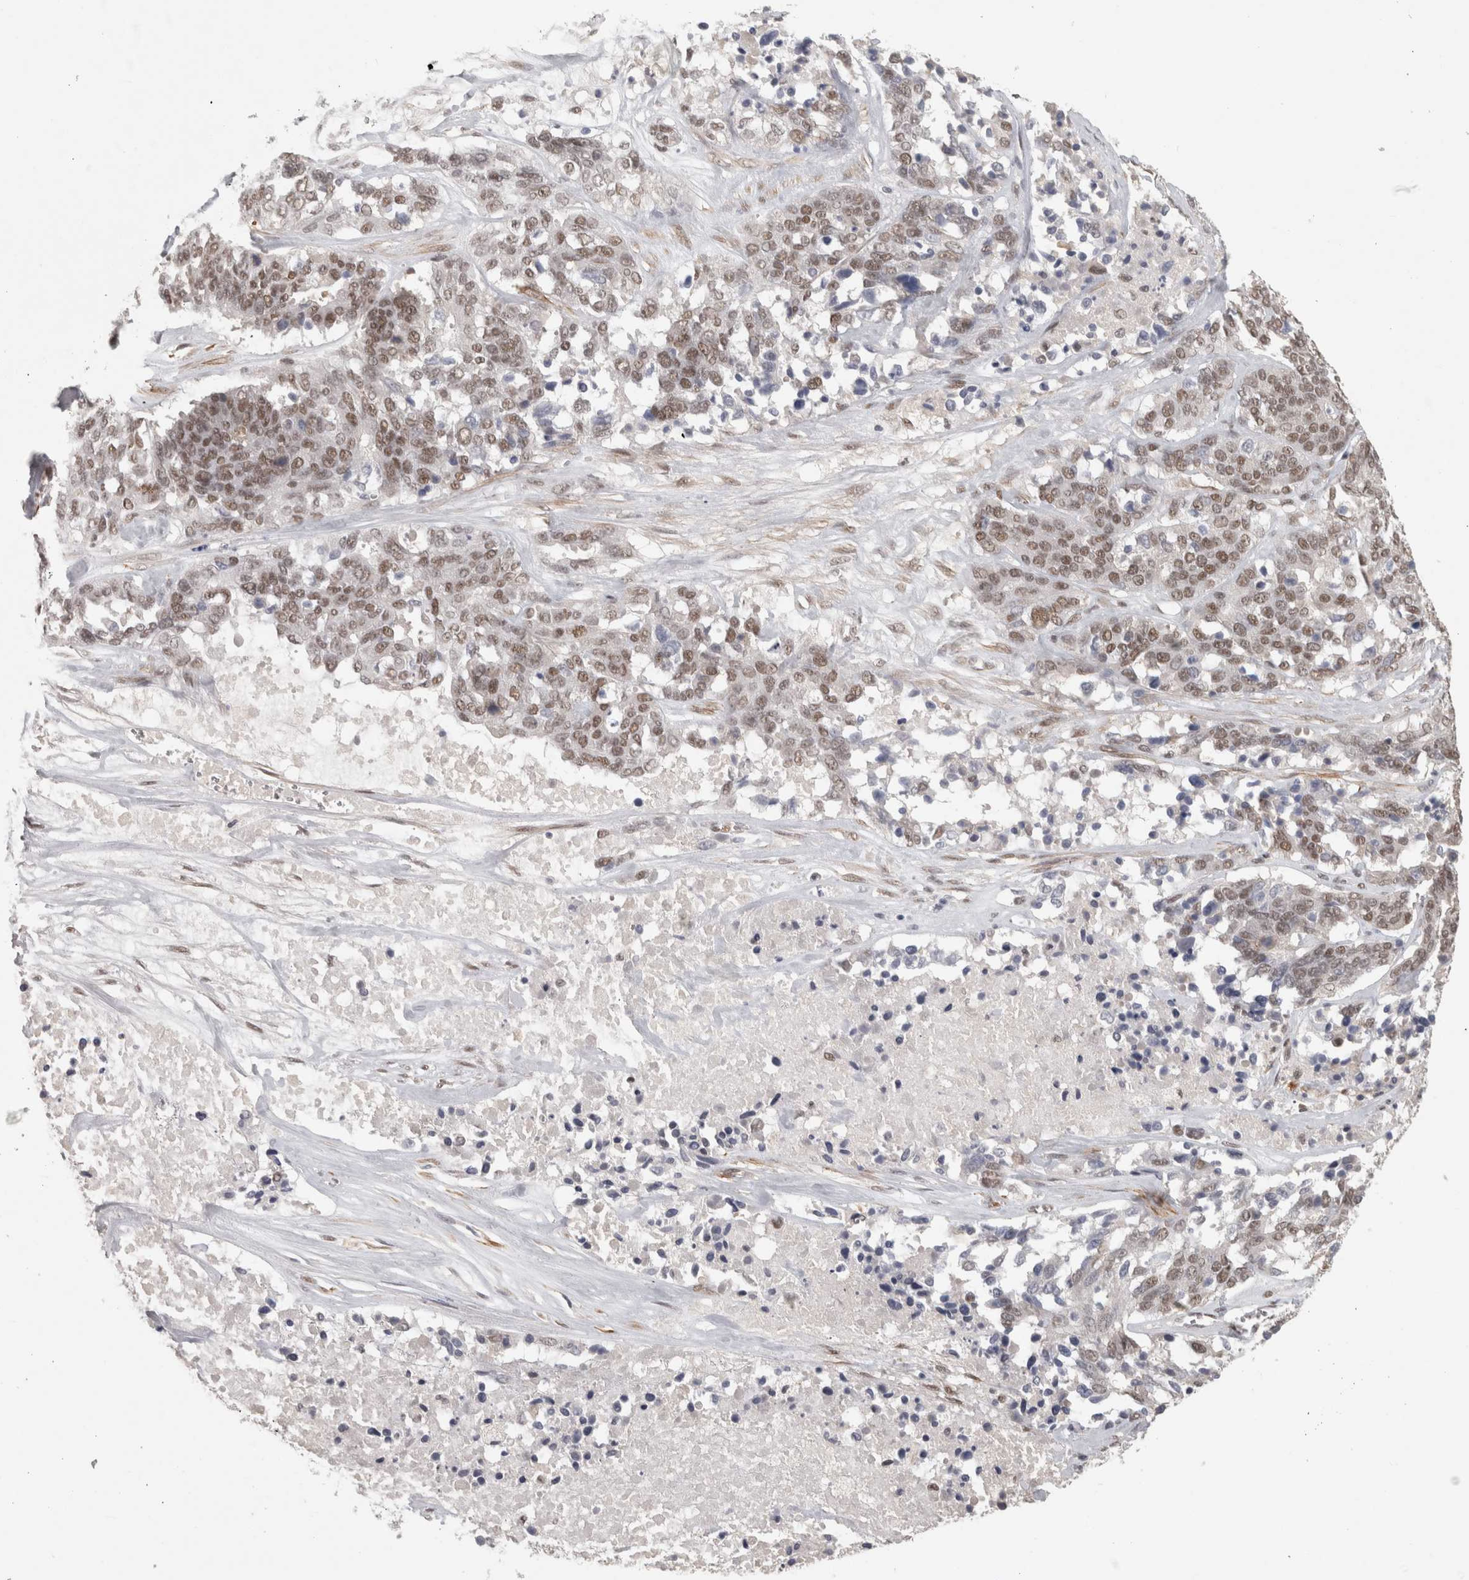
{"staining": {"intensity": "weak", "quantity": ">75%", "location": "nuclear"}, "tissue": "ovarian cancer", "cell_type": "Tumor cells", "image_type": "cancer", "snomed": [{"axis": "morphology", "description": "Cystadenocarcinoma, serous, NOS"}, {"axis": "topography", "description": "Ovary"}], "caption": "This image exhibits IHC staining of ovarian cancer (serous cystadenocarcinoma), with low weak nuclear expression in about >75% of tumor cells.", "gene": "ZNF830", "patient": {"sex": "female", "age": 44}}